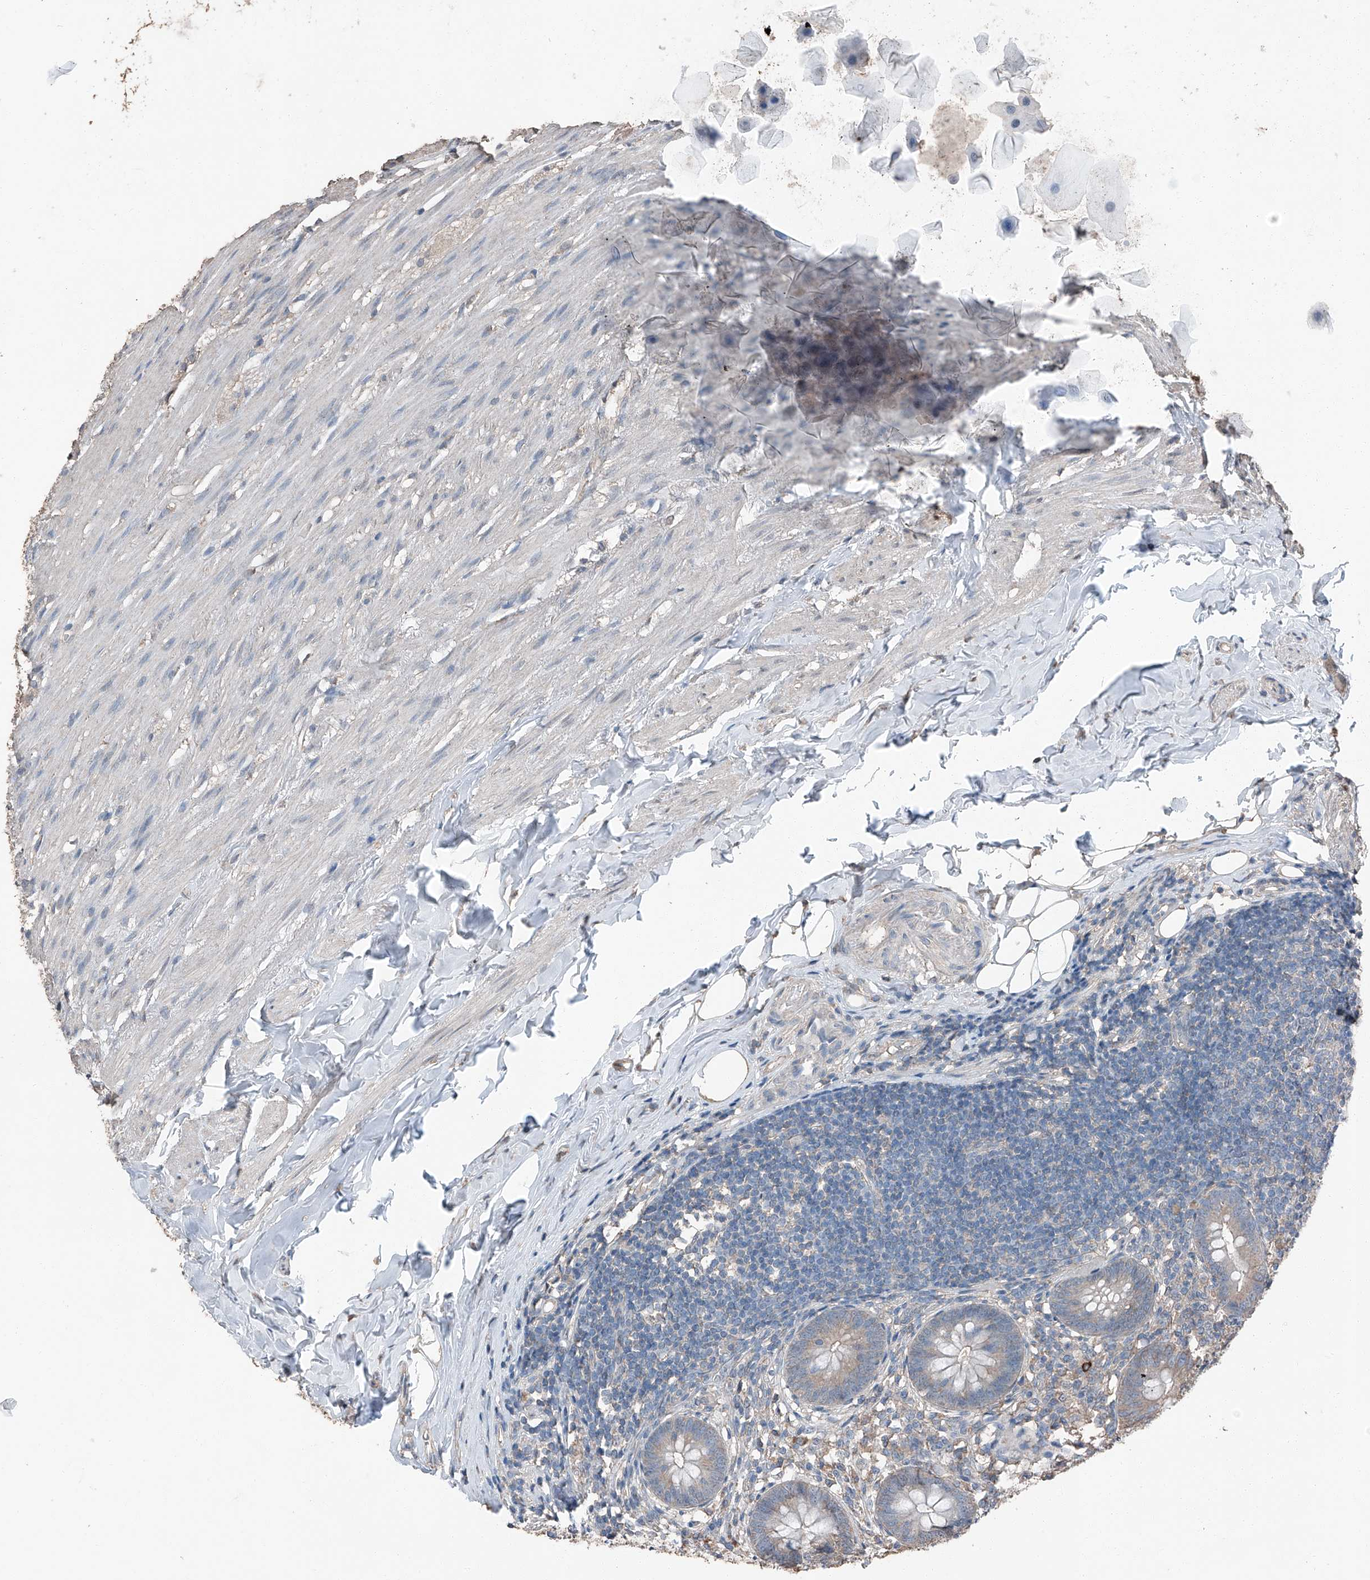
{"staining": {"intensity": "negative", "quantity": "none", "location": "none"}, "tissue": "appendix", "cell_type": "Glandular cells", "image_type": "normal", "snomed": [{"axis": "morphology", "description": "Normal tissue, NOS"}, {"axis": "topography", "description": "Appendix"}], "caption": "Immunohistochemistry image of unremarkable appendix: human appendix stained with DAB (3,3'-diaminobenzidine) reveals no significant protein staining in glandular cells.", "gene": "MAMLD1", "patient": {"sex": "female", "age": 62}}